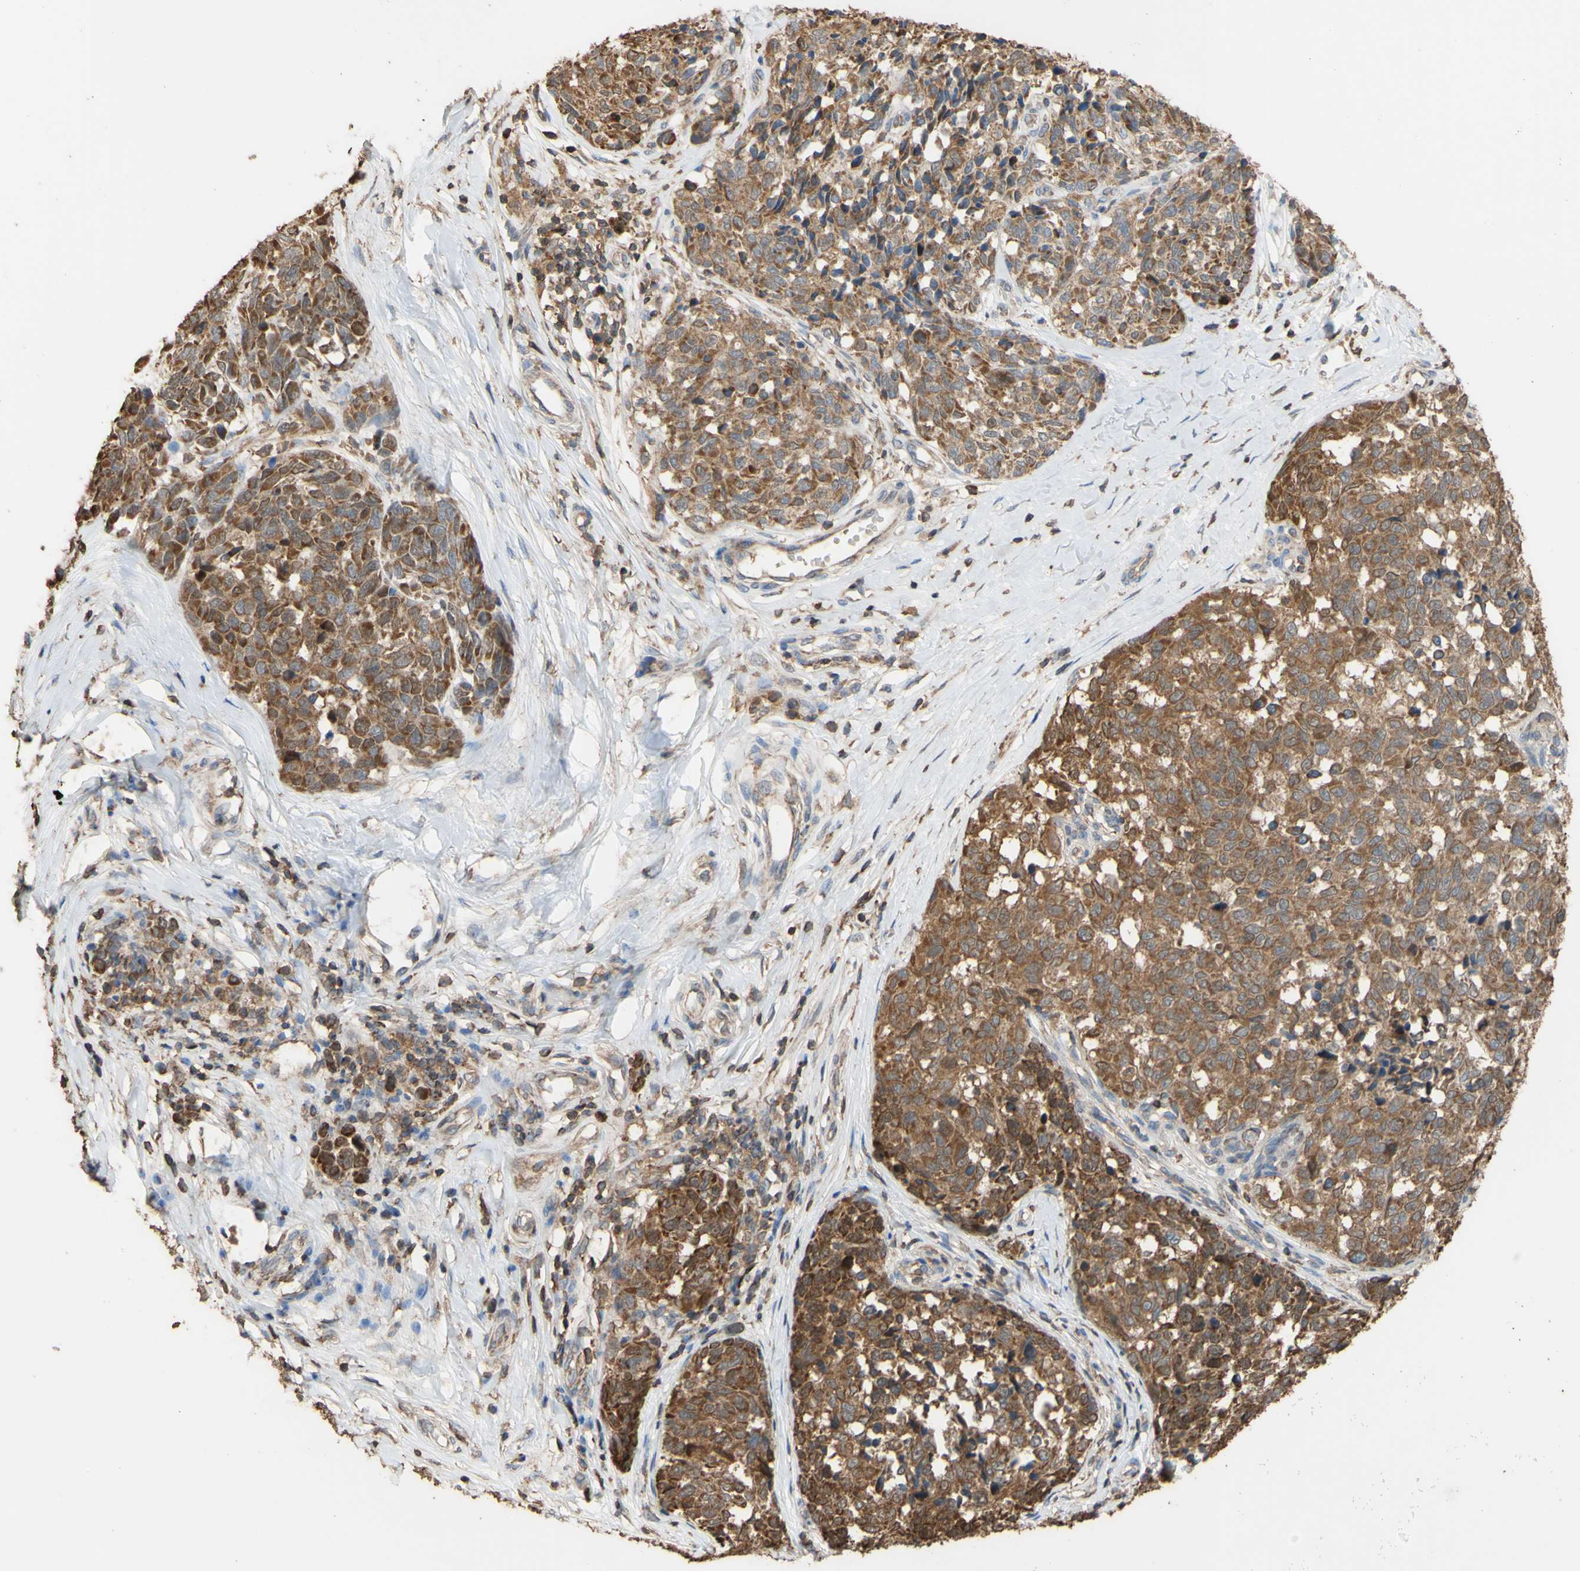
{"staining": {"intensity": "moderate", "quantity": ">75%", "location": "cytoplasmic/membranous"}, "tissue": "melanoma", "cell_type": "Tumor cells", "image_type": "cancer", "snomed": [{"axis": "morphology", "description": "Malignant melanoma, NOS"}, {"axis": "topography", "description": "Skin"}], "caption": "Protein expression analysis of human melanoma reveals moderate cytoplasmic/membranous staining in approximately >75% of tumor cells.", "gene": "ALDH9A1", "patient": {"sex": "female", "age": 64}}